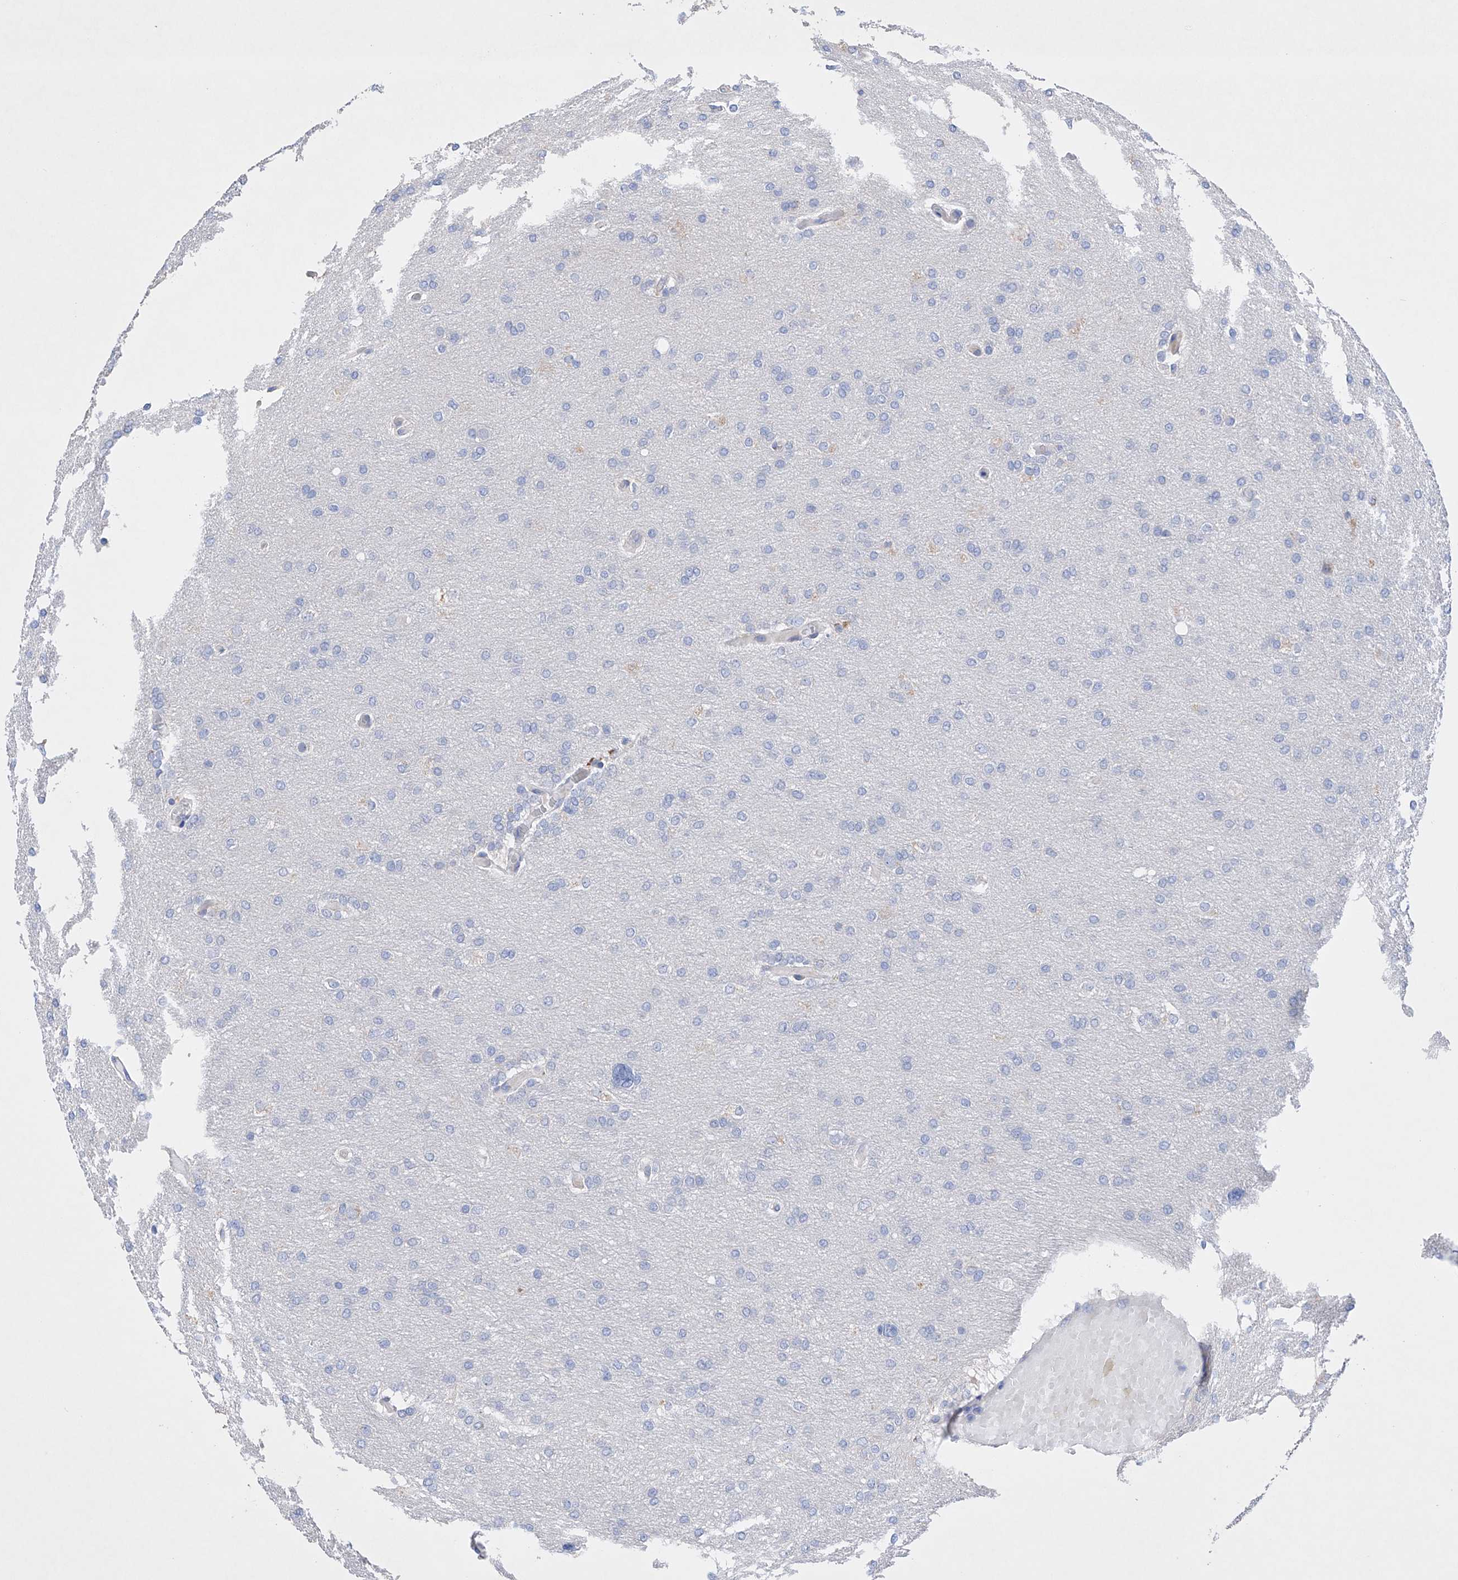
{"staining": {"intensity": "negative", "quantity": "none", "location": "none"}, "tissue": "glioma", "cell_type": "Tumor cells", "image_type": "cancer", "snomed": [{"axis": "morphology", "description": "Glioma, malignant, High grade"}, {"axis": "topography", "description": "Cerebral cortex"}], "caption": "This is an IHC micrograph of glioma. There is no staining in tumor cells.", "gene": "AFG1L", "patient": {"sex": "female", "age": 36}}